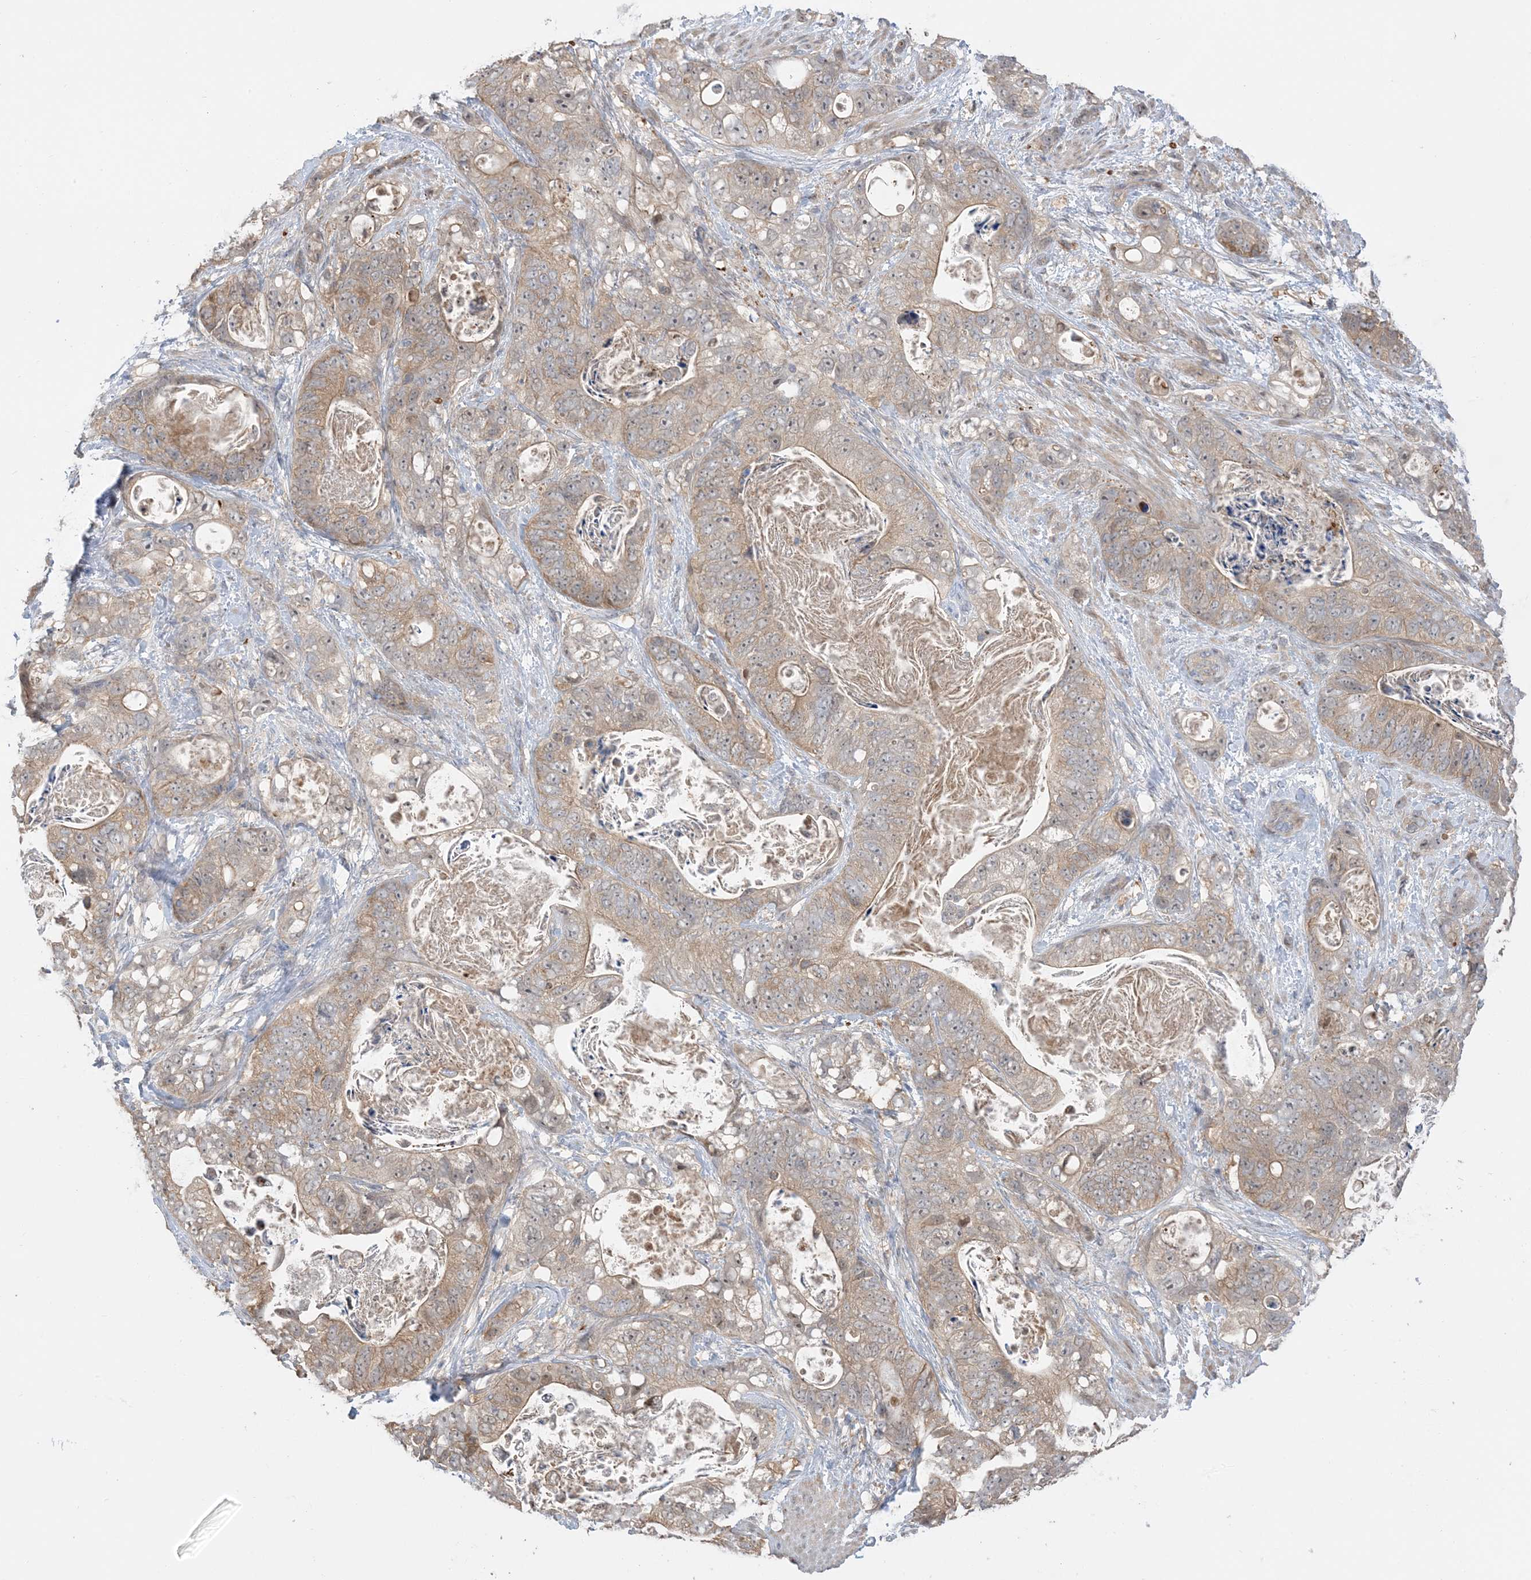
{"staining": {"intensity": "moderate", "quantity": "25%-75%", "location": "cytoplasmic/membranous"}, "tissue": "stomach cancer", "cell_type": "Tumor cells", "image_type": "cancer", "snomed": [{"axis": "morphology", "description": "Normal tissue, NOS"}, {"axis": "morphology", "description": "Adenocarcinoma, NOS"}, {"axis": "topography", "description": "Stomach"}], "caption": "IHC histopathology image of stomach cancer (adenocarcinoma) stained for a protein (brown), which demonstrates medium levels of moderate cytoplasmic/membranous expression in about 25%-75% of tumor cells.", "gene": "WDR26", "patient": {"sex": "female", "age": 89}}